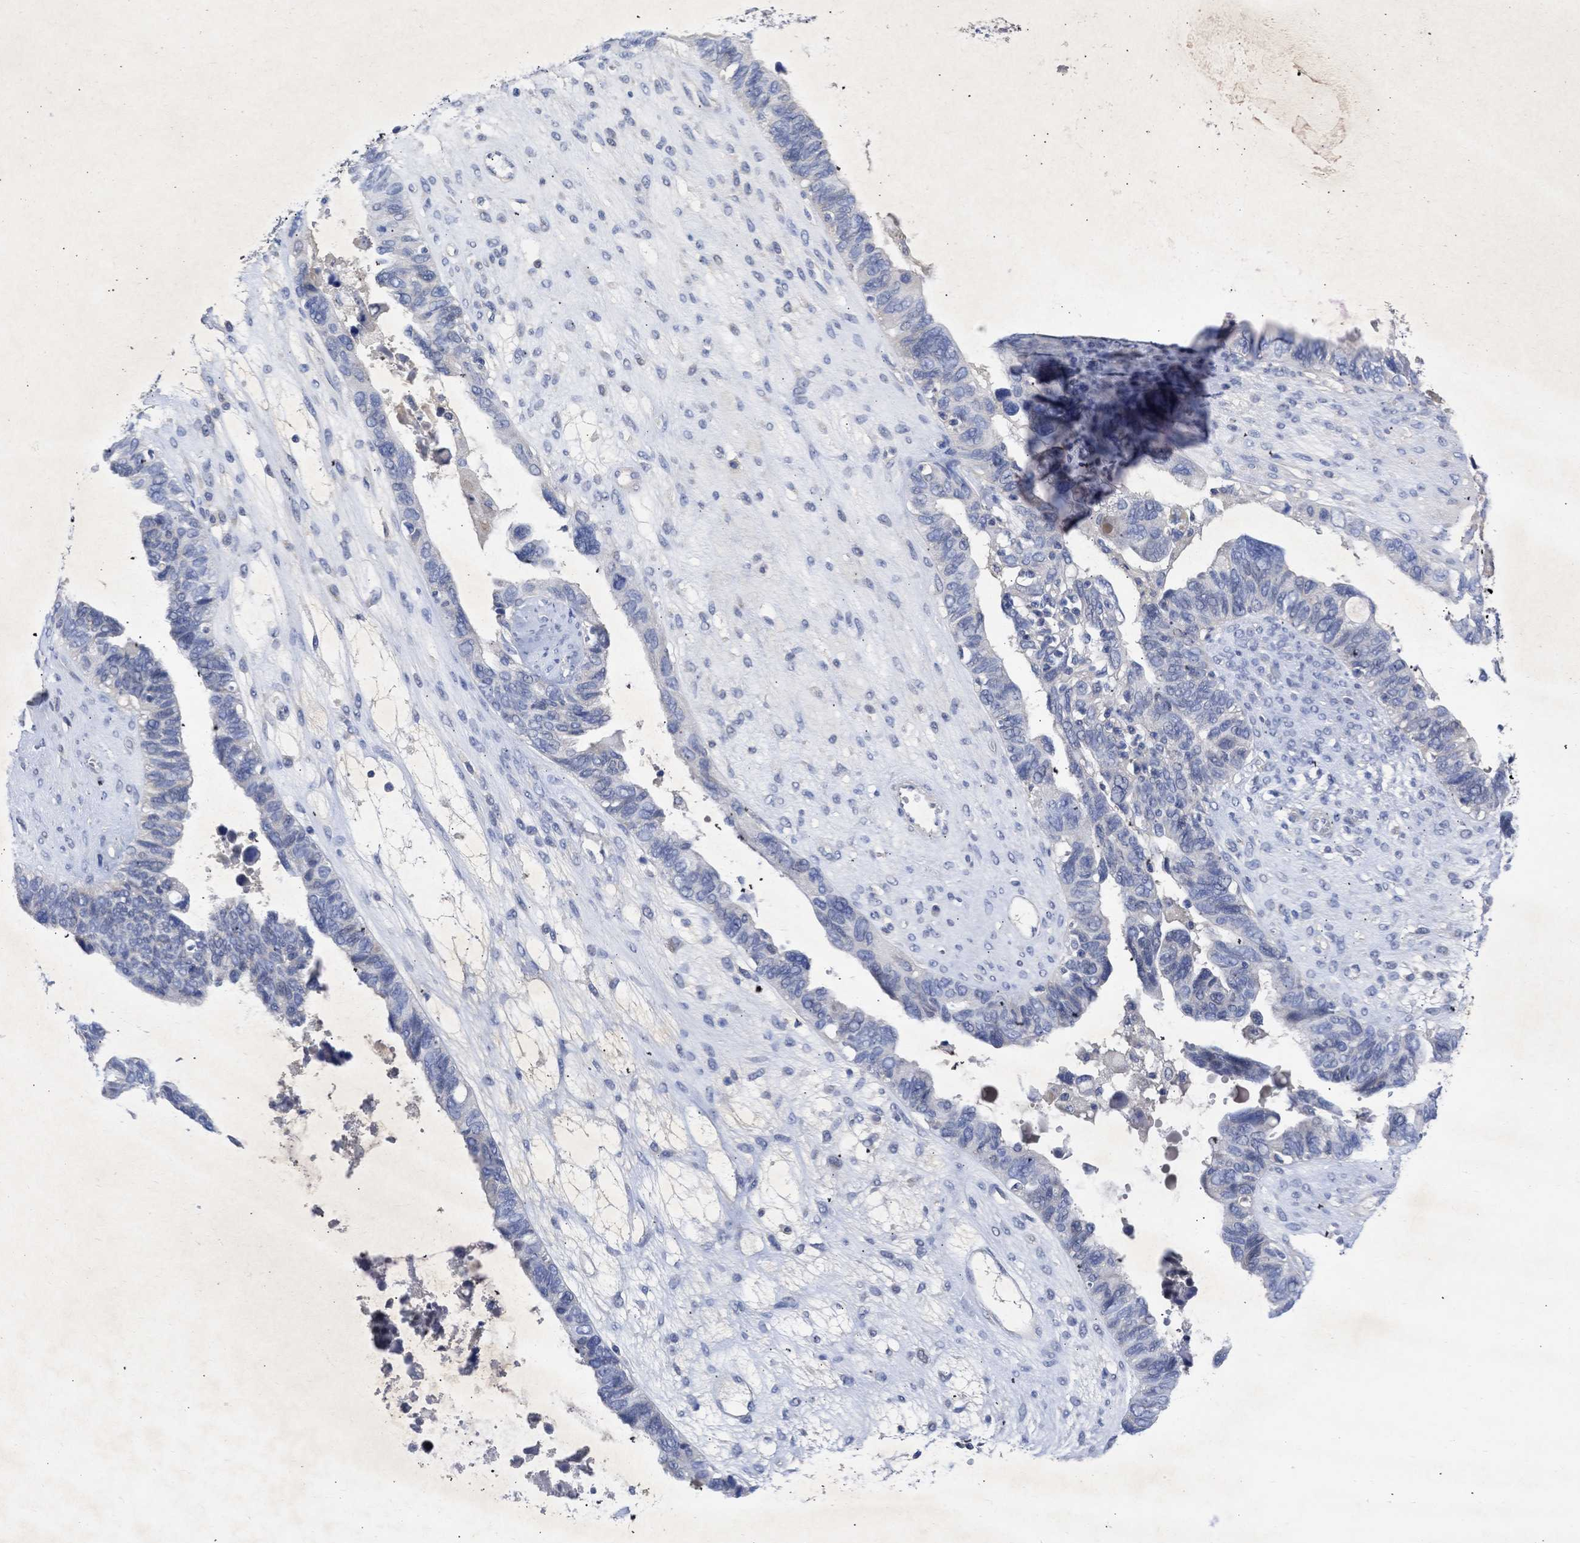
{"staining": {"intensity": "negative", "quantity": "none", "location": "none"}, "tissue": "ovarian cancer", "cell_type": "Tumor cells", "image_type": "cancer", "snomed": [{"axis": "morphology", "description": "Cystadenocarcinoma, serous, NOS"}, {"axis": "topography", "description": "Ovary"}], "caption": "Ovarian cancer (serous cystadenocarcinoma) was stained to show a protein in brown. There is no significant staining in tumor cells.", "gene": "ARHGEF4", "patient": {"sex": "female", "age": 79}}